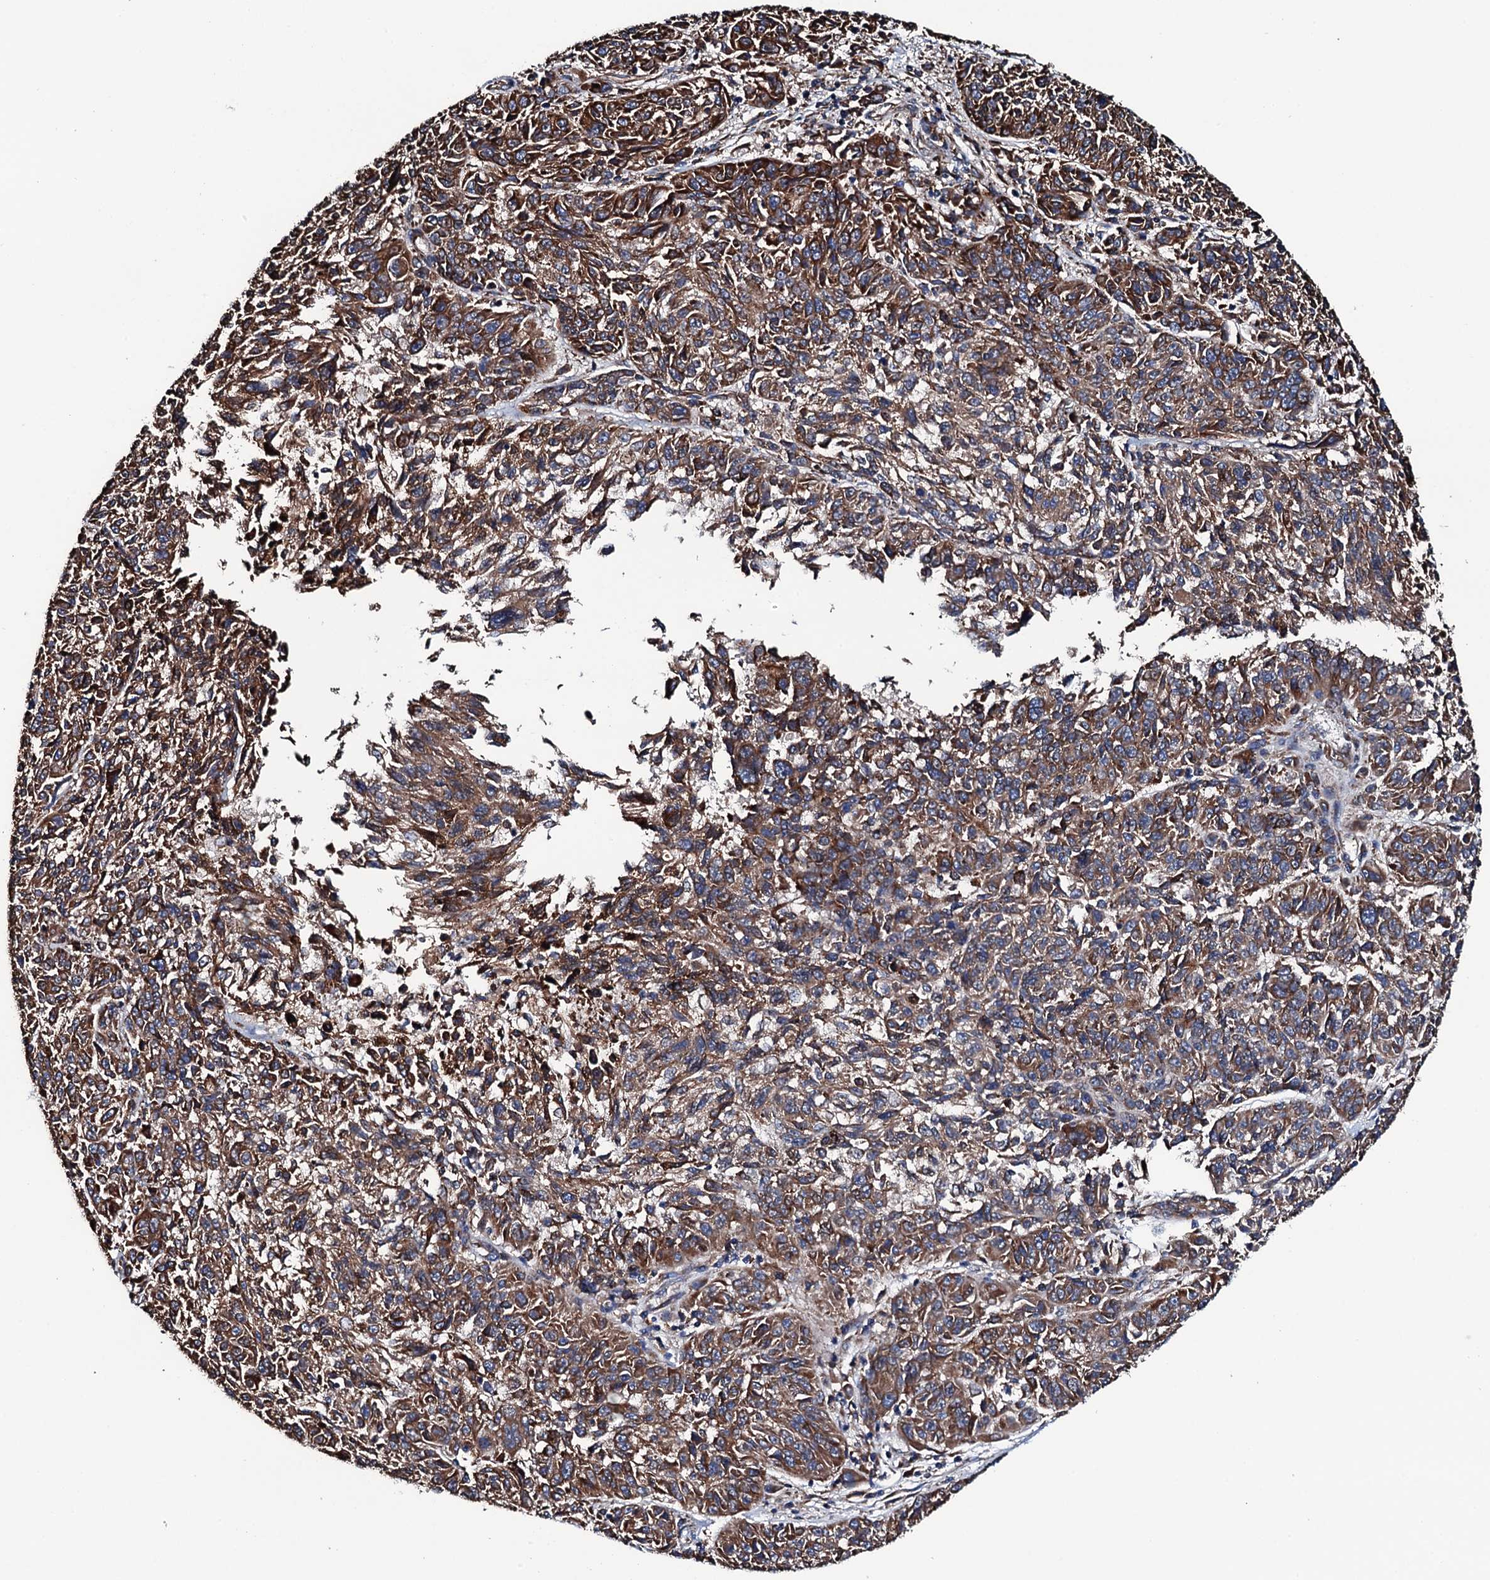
{"staining": {"intensity": "moderate", "quantity": ">75%", "location": "cytoplasmic/membranous"}, "tissue": "melanoma", "cell_type": "Tumor cells", "image_type": "cancer", "snomed": [{"axis": "morphology", "description": "Malignant melanoma, NOS"}, {"axis": "topography", "description": "Skin"}], "caption": "This photomicrograph demonstrates immunohistochemistry (IHC) staining of human malignant melanoma, with medium moderate cytoplasmic/membranous staining in about >75% of tumor cells.", "gene": "RAB12", "patient": {"sex": "male", "age": 53}}